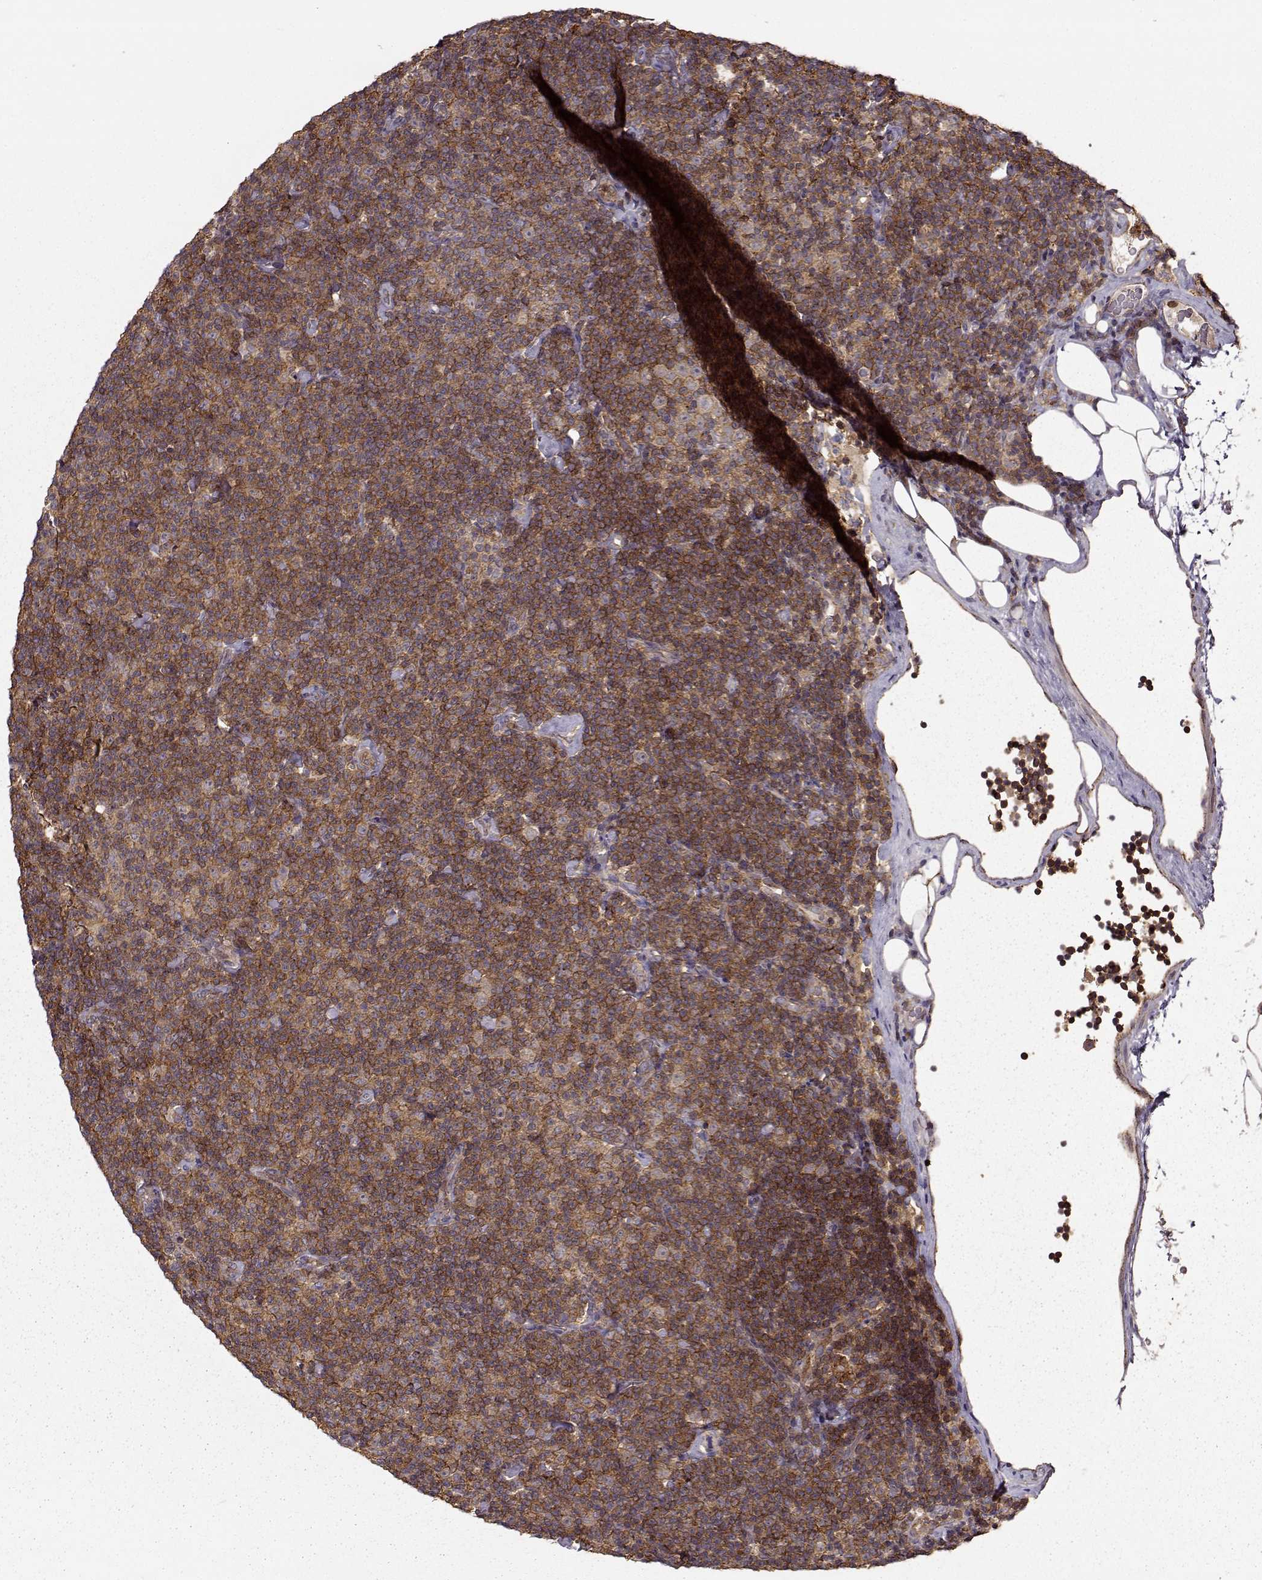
{"staining": {"intensity": "strong", "quantity": ">75%", "location": "cytoplasmic/membranous"}, "tissue": "lymphoma", "cell_type": "Tumor cells", "image_type": "cancer", "snomed": [{"axis": "morphology", "description": "Malignant lymphoma, non-Hodgkin's type, Low grade"}, {"axis": "topography", "description": "Lymph node"}], "caption": "Approximately >75% of tumor cells in low-grade malignant lymphoma, non-Hodgkin's type display strong cytoplasmic/membranous protein positivity as visualized by brown immunohistochemical staining.", "gene": "IFRD2", "patient": {"sex": "male", "age": 81}}